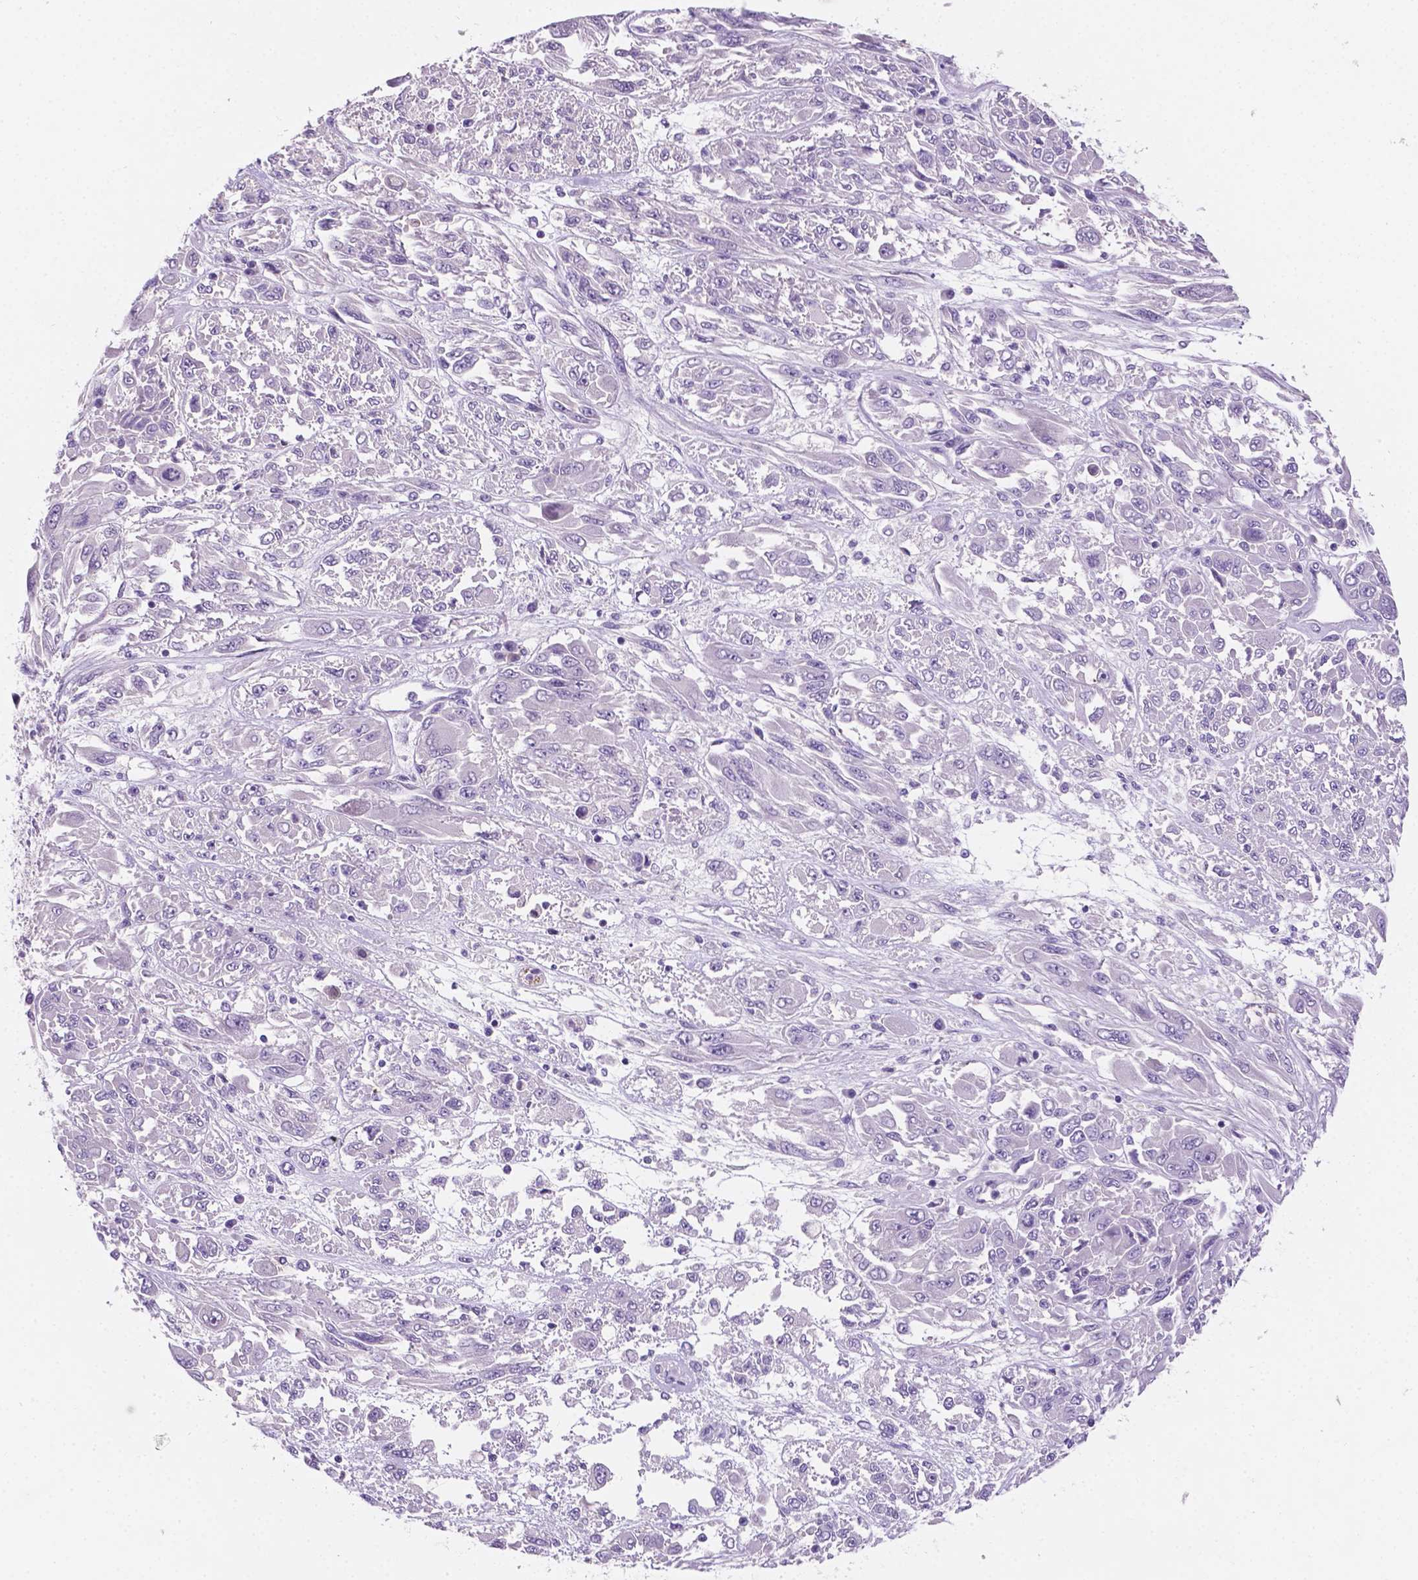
{"staining": {"intensity": "negative", "quantity": "none", "location": "none"}, "tissue": "melanoma", "cell_type": "Tumor cells", "image_type": "cancer", "snomed": [{"axis": "morphology", "description": "Malignant melanoma, NOS"}, {"axis": "topography", "description": "Skin"}], "caption": "Immunohistochemistry (IHC) of human malignant melanoma demonstrates no expression in tumor cells.", "gene": "EBLN2", "patient": {"sex": "female", "age": 91}}